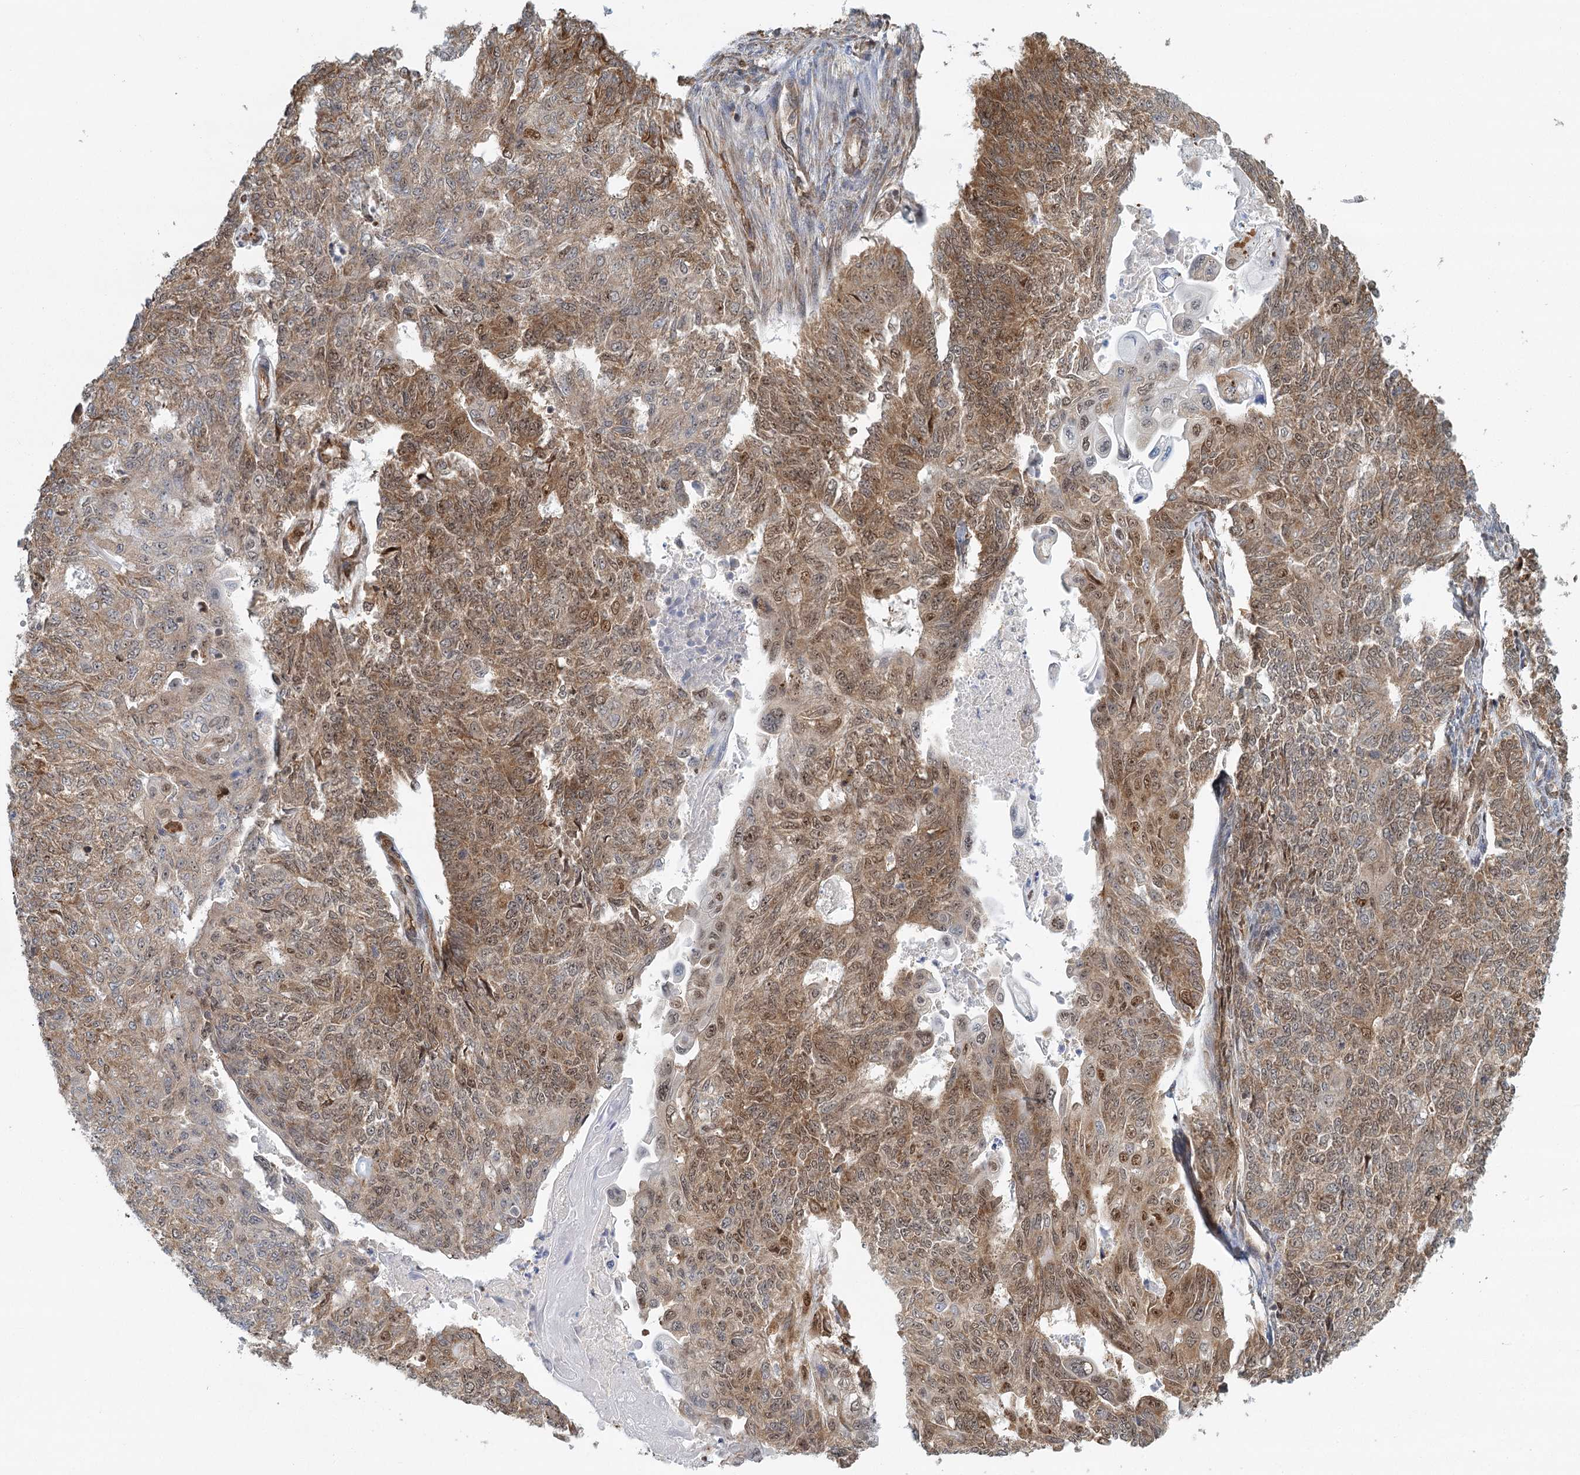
{"staining": {"intensity": "moderate", "quantity": ">75%", "location": "cytoplasmic/membranous,nuclear"}, "tissue": "endometrial cancer", "cell_type": "Tumor cells", "image_type": "cancer", "snomed": [{"axis": "morphology", "description": "Adenocarcinoma, NOS"}, {"axis": "topography", "description": "Endometrium"}], "caption": "Endometrial adenocarcinoma tissue demonstrates moderate cytoplasmic/membranous and nuclear expression in approximately >75% of tumor cells, visualized by immunohistochemistry. Immunohistochemistry (ihc) stains the protein of interest in brown and the nuclei are stained blue.", "gene": "GPATCH11", "patient": {"sex": "female", "age": 32}}